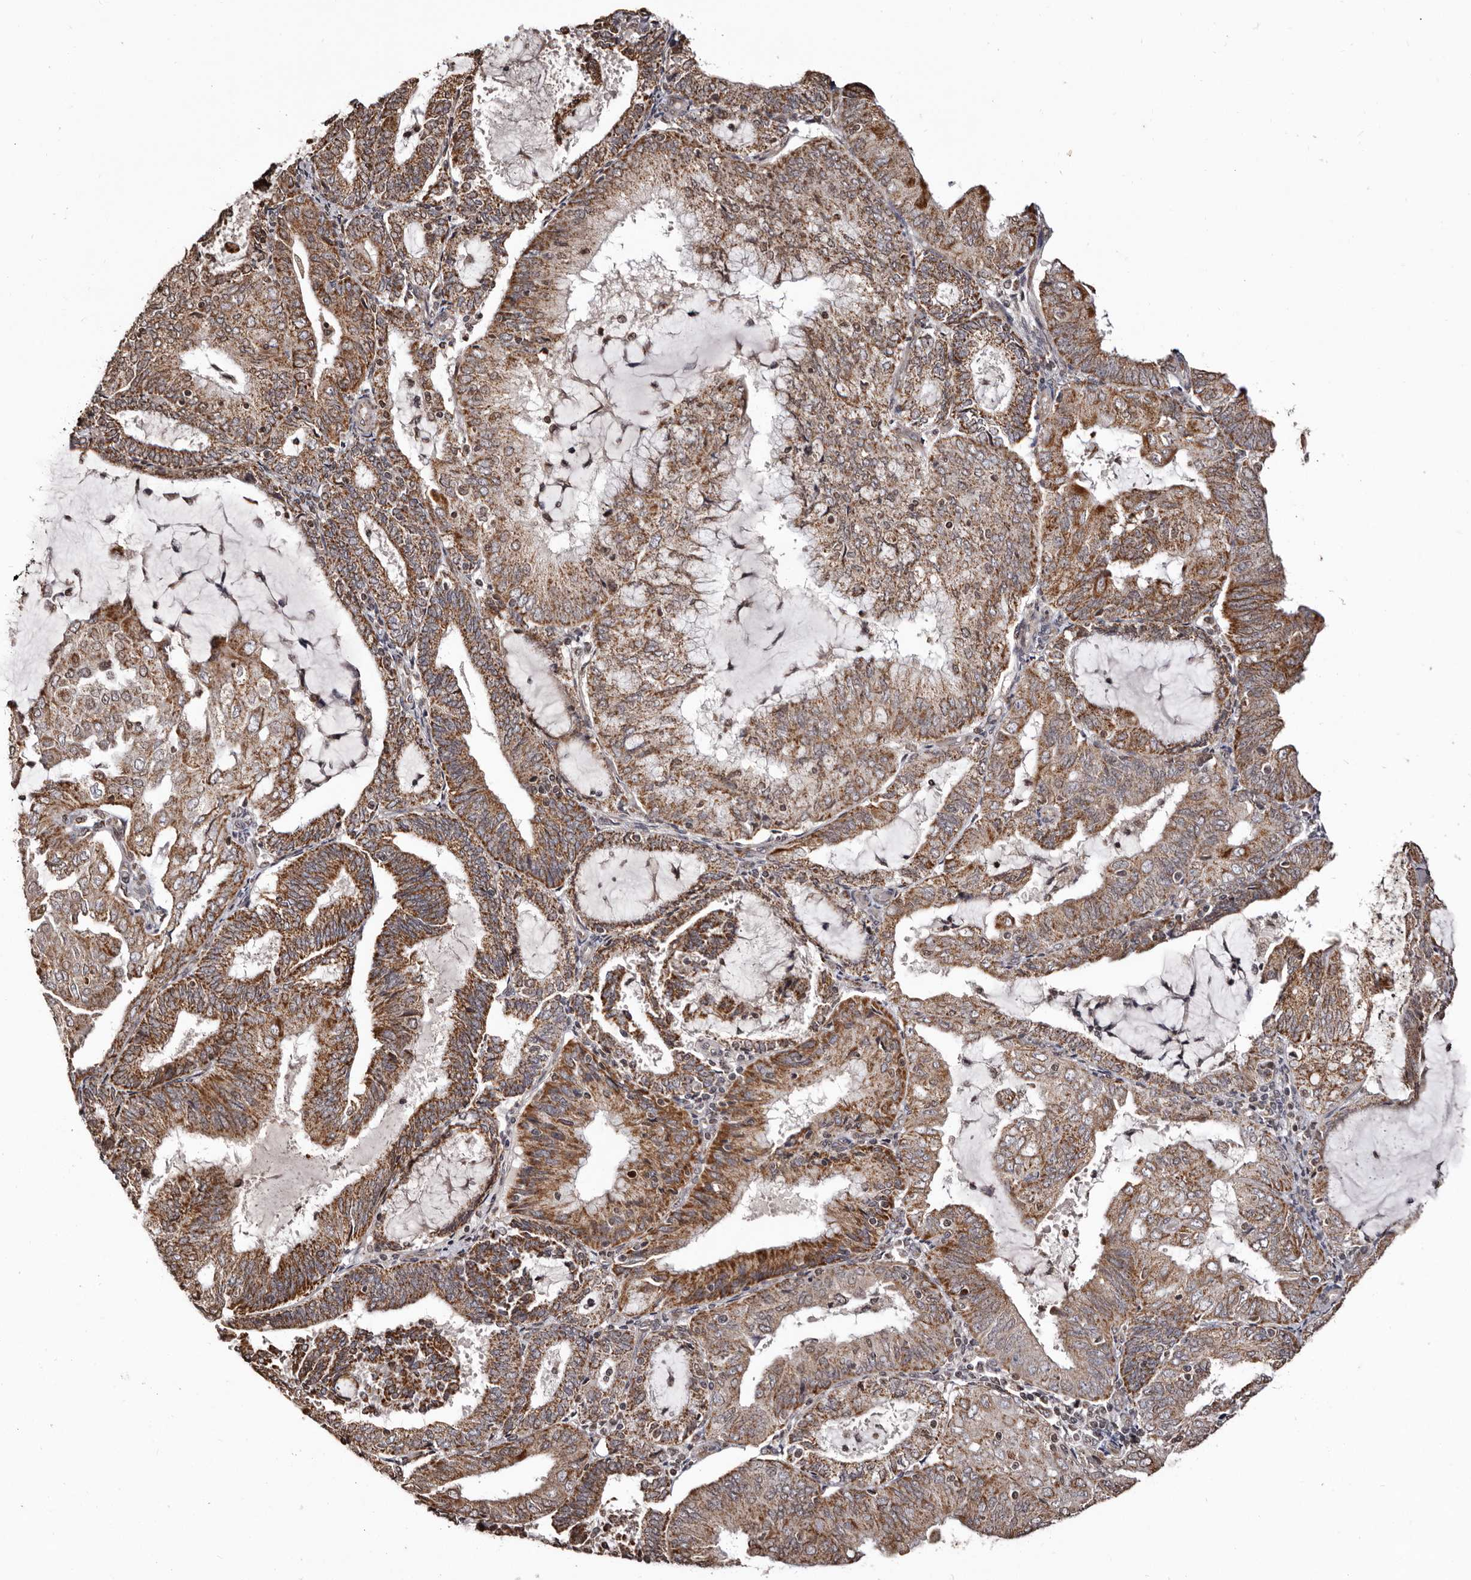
{"staining": {"intensity": "moderate", "quantity": ">75%", "location": "cytoplasmic/membranous"}, "tissue": "endometrial cancer", "cell_type": "Tumor cells", "image_type": "cancer", "snomed": [{"axis": "morphology", "description": "Adenocarcinoma, NOS"}, {"axis": "topography", "description": "Endometrium"}], "caption": "Tumor cells demonstrate moderate cytoplasmic/membranous expression in about >75% of cells in endometrial cancer (adenocarcinoma).", "gene": "CCDC190", "patient": {"sex": "female", "age": 81}}